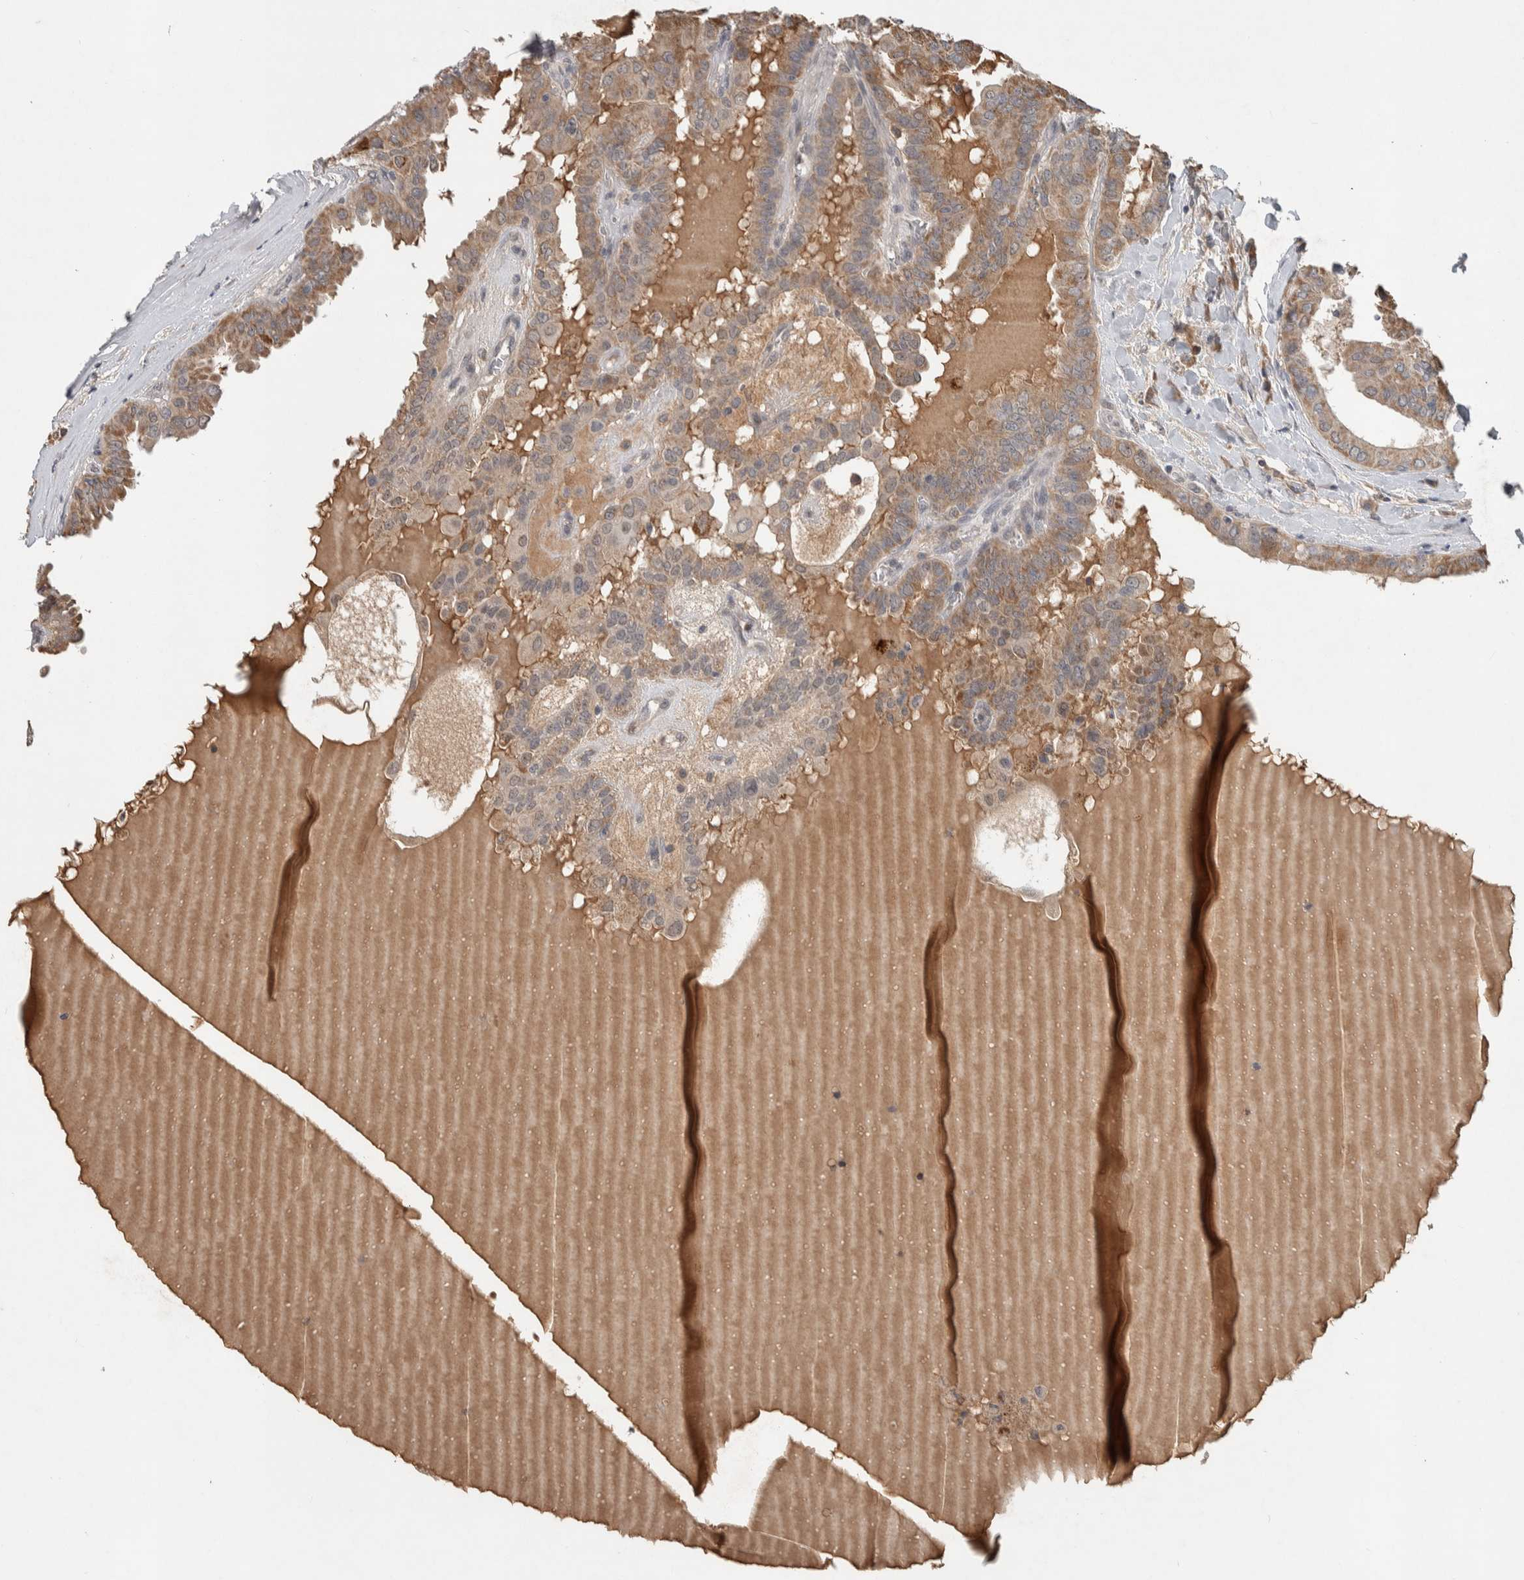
{"staining": {"intensity": "weak", "quantity": "25%-75%", "location": "cytoplasmic/membranous,nuclear"}, "tissue": "thyroid cancer", "cell_type": "Tumor cells", "image_type": "cancer", "snomed": [{"axis": "morphology", "description": "Papillary adenocarcinoma, NOS"}, {"axis": "topography", "description": "Thyroid gland"}], "caption": "Protein expression analysis of human thyroid cancer reveals weak cytoplasmic/membranous and nuclear positivity in approximately 25%-75% of tumor cells. Immunohistochemistry stains the protein in brown and the nuclei are stained blue.", "gene": "CHRM3", "patient": {"sex": "male", "age": 33}}